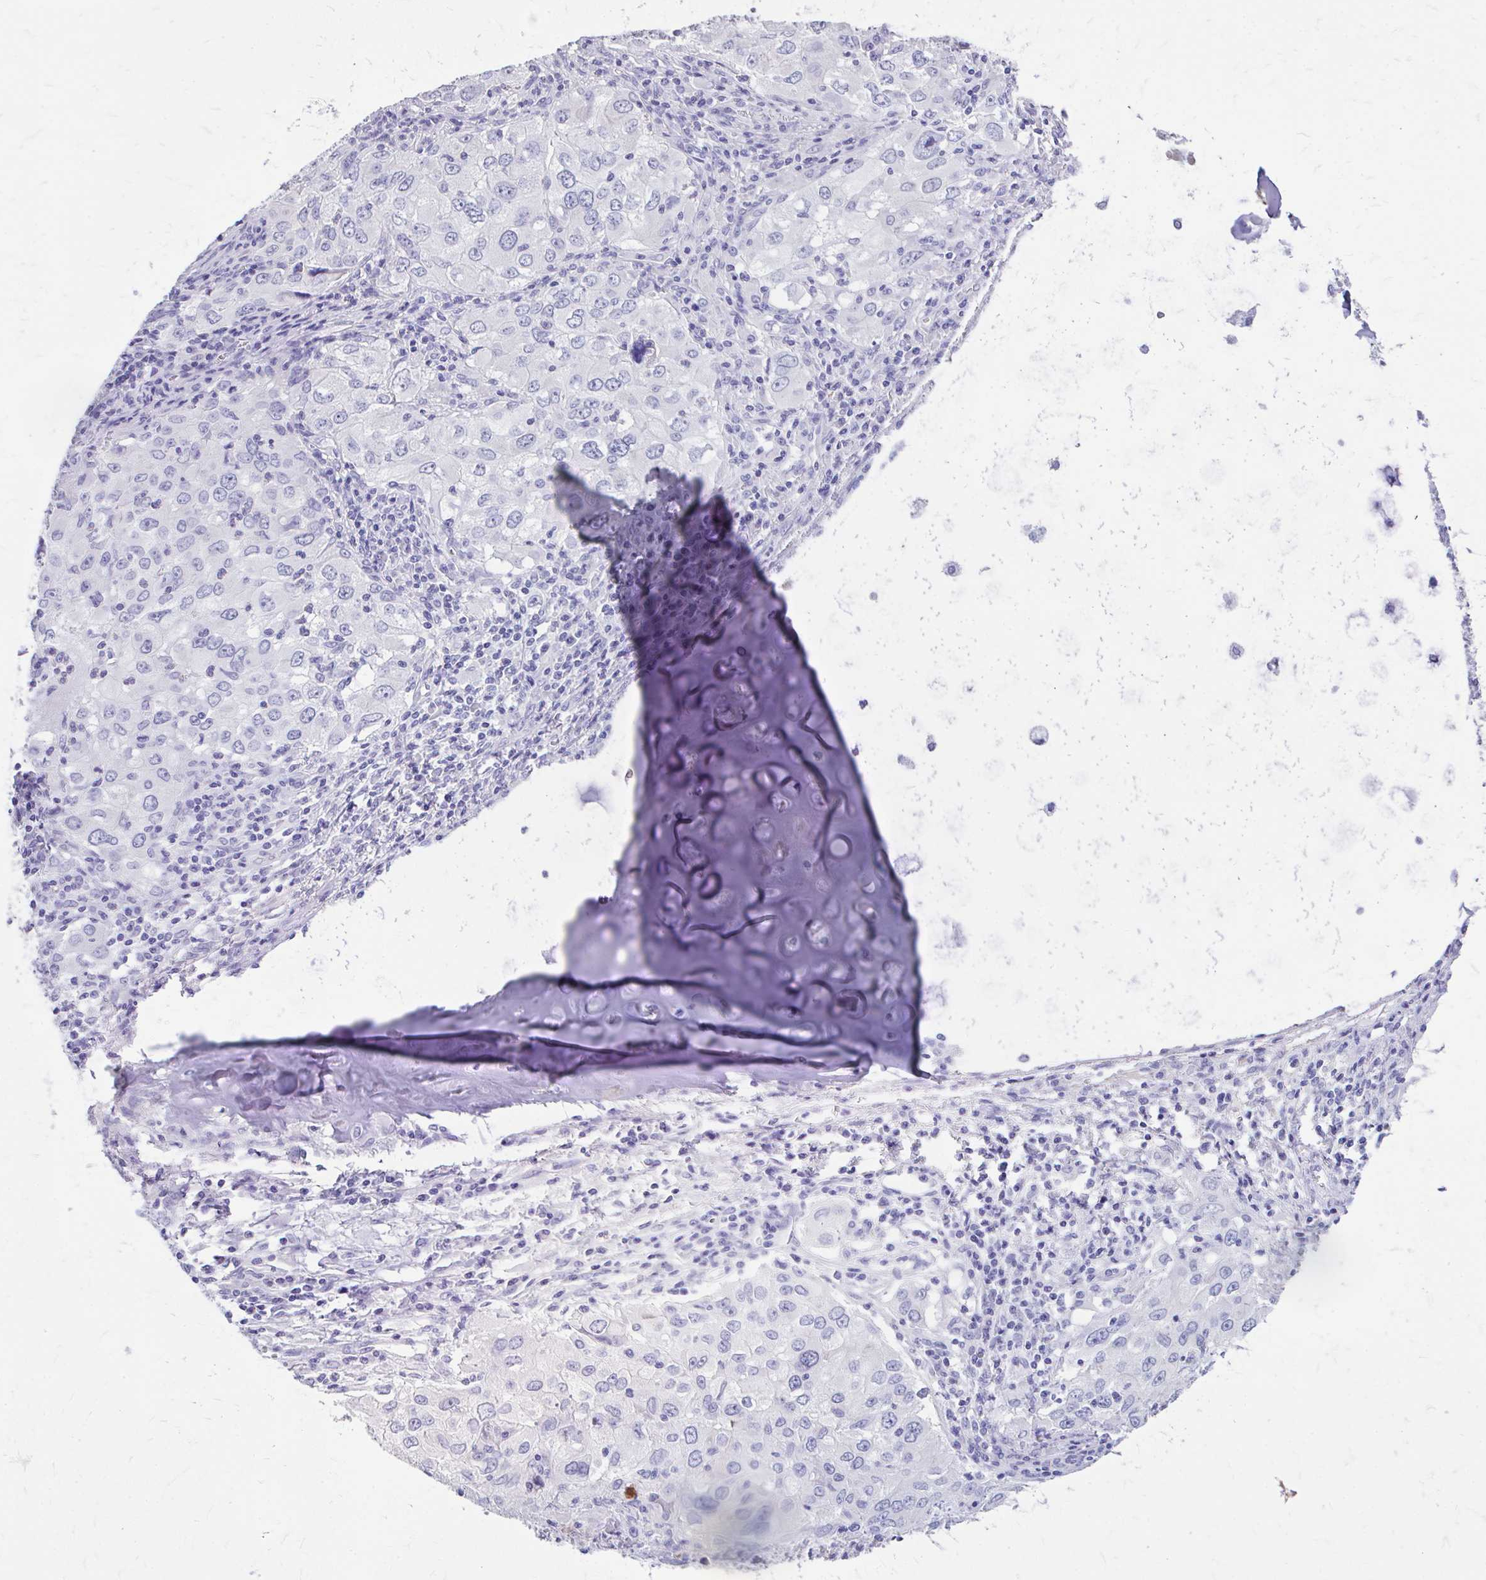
{"staining": {"intensity": "negative", "quantity": "none", "location": "none"}, "tissue": "lung cancer", "cell_type": "Tumor cells", "image_type": "cancer", "snomed": [{"axis": "morphology", "description": "Adenocarcinoma, NOS"}, {"axis": "morphology", "description": "Adenocarcinoma, metastatic, NOS"}, {"axis": "topography", "description": "Lymph node"}, {"axis": "topography", "description": "Lung"}], "caption": "Immunohistochemistry (IHC) image of lung cancer (metastatic adenocarcinoma) stained for a protein (brown), which displays no staining in tumor cells.", "gene": "CFH", "patient": {"sex": "female", "age": 42}}